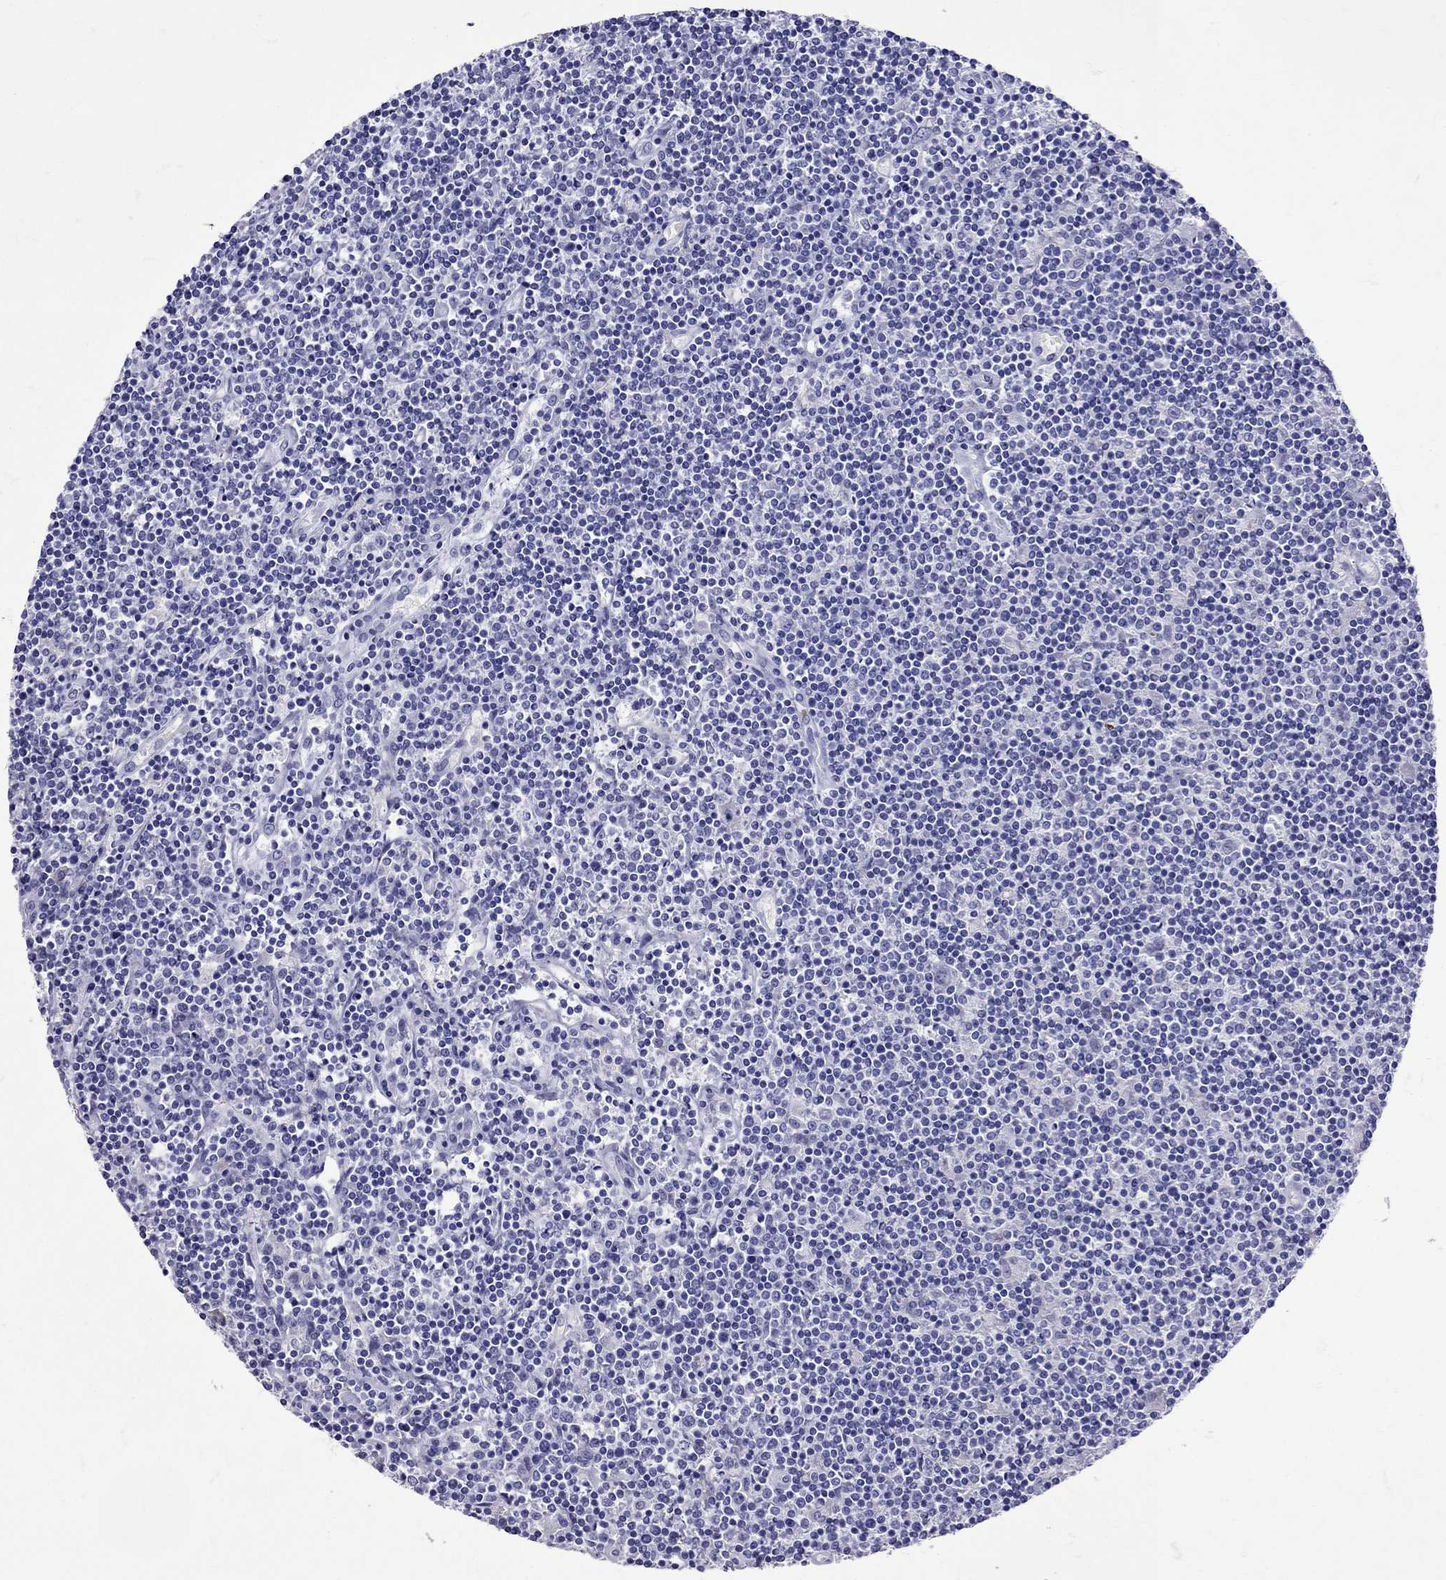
{"staining": {"intensity": "negative", "quantity": "none", "location": "none"}, "tissue": "lymphoma", "cell_type": "Tumor cells", "image_type": "cancer", "snomed": [{"axis": "morphology", "description": "Hodgkin's disease, NOS"}, {"axis": "topography", "description": "Lymph node"}], "caption": "Image shows no significant protein positivity in tumor cells of lymphoma. (DAB (3,3'-diaminobenzidine) immunohistochemistry visualized using brightfield microscopy, high magnification).", "gene": "TBR1", "patient": {"sex": "male", "age": 40}}